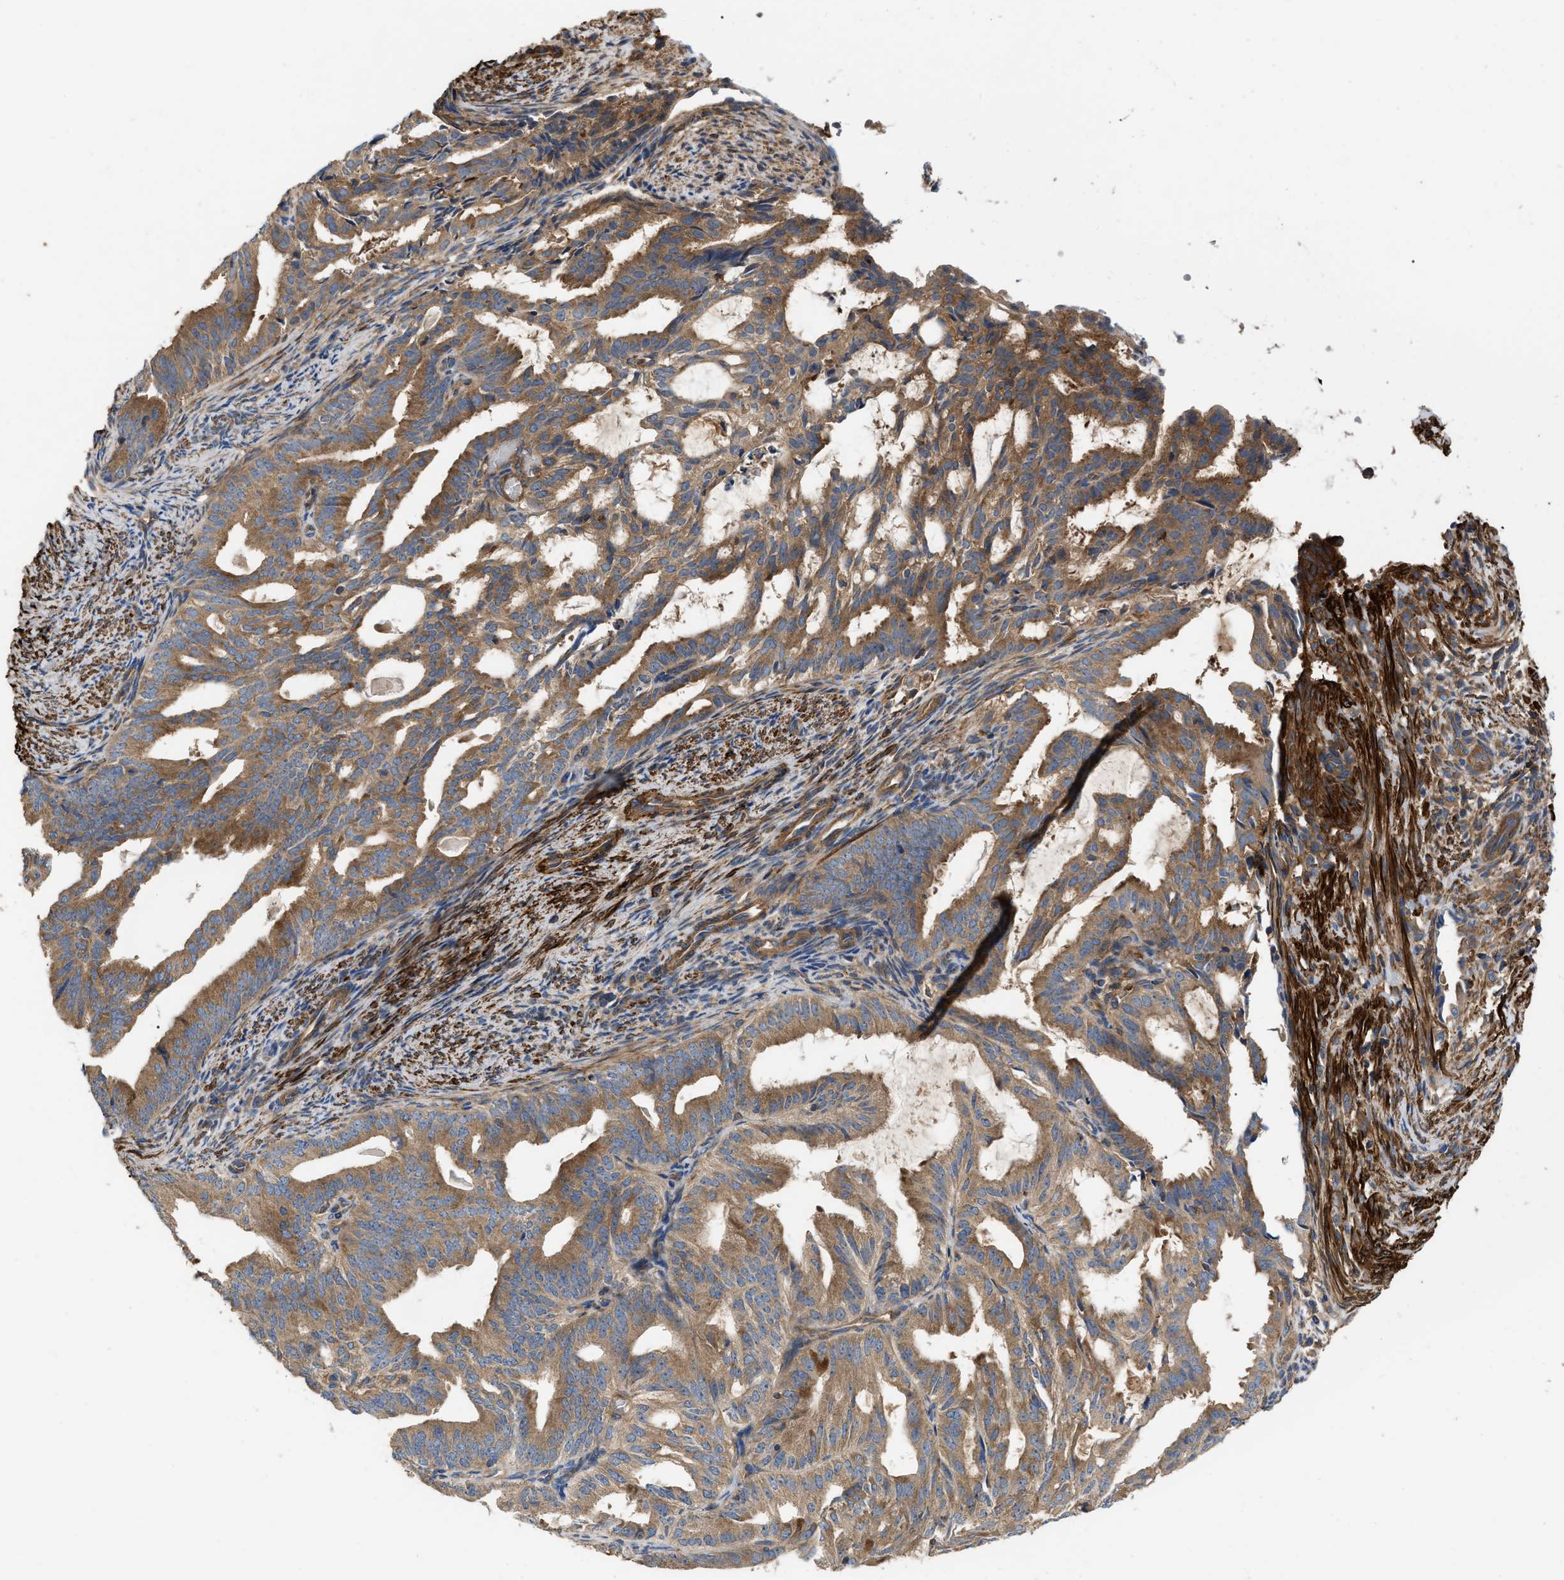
{"staining": {"intensity": "moderate", "quantity": ">75%", "location": "cytoplasmic/membranous"}, "tissue": "endometrial cancer", "cell_type": "Tumor cells", "image_type": "cancer", "snomed": [{"axis": "morphology", "description": "Adenocarcinoma, NOS"}, {"axis": "topography", "description": "Endometrium"}], "caption": "Endometrial adenocarcinoma stained with DAB IHC exhibits medium levels of moderate cytoplasmic/membranous positivity in about >75% of tumor cells.", "gene": "RABEP1", "patient": {"sex": "female", "age": 58}}